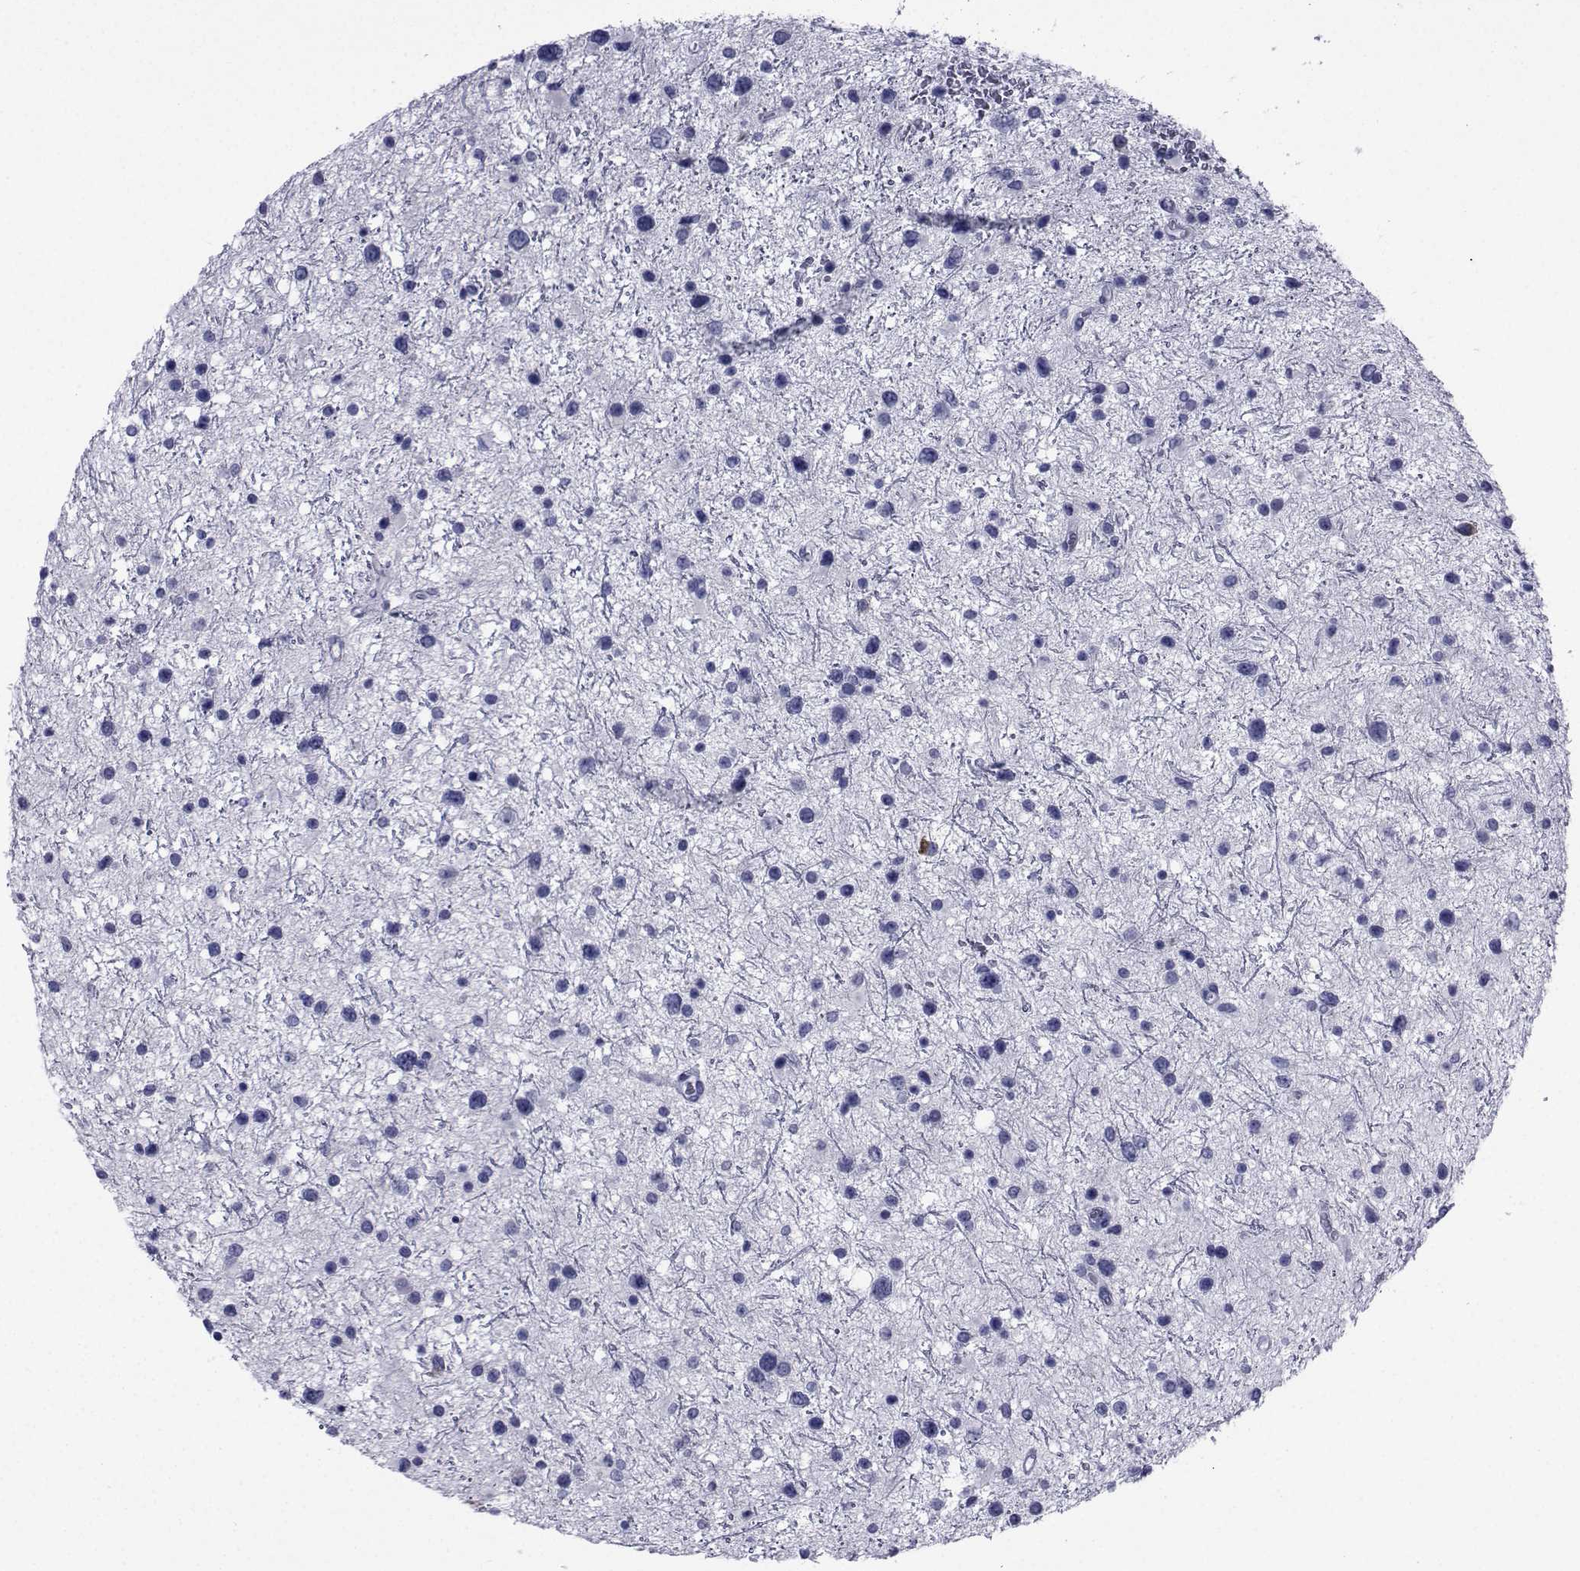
{"staining": {"intensity": "negative", "quantity": "none", "location": "none"}, "tissue": "glioma", "cell_type": "Tumor cells", "image_type": "cancer", "snomed": [{"axis": "morphology", "description": "Glioma, malignant, Low grade"}, {"axis": "topography", "description": "Brain"}], "caption": "A photomicrograph of malignant glioma (low-grade) stained for a protein reveals no brown staining in tumor cells.", "gene": "ROPN1", "patient": {"sex": "female", "age": 32}}